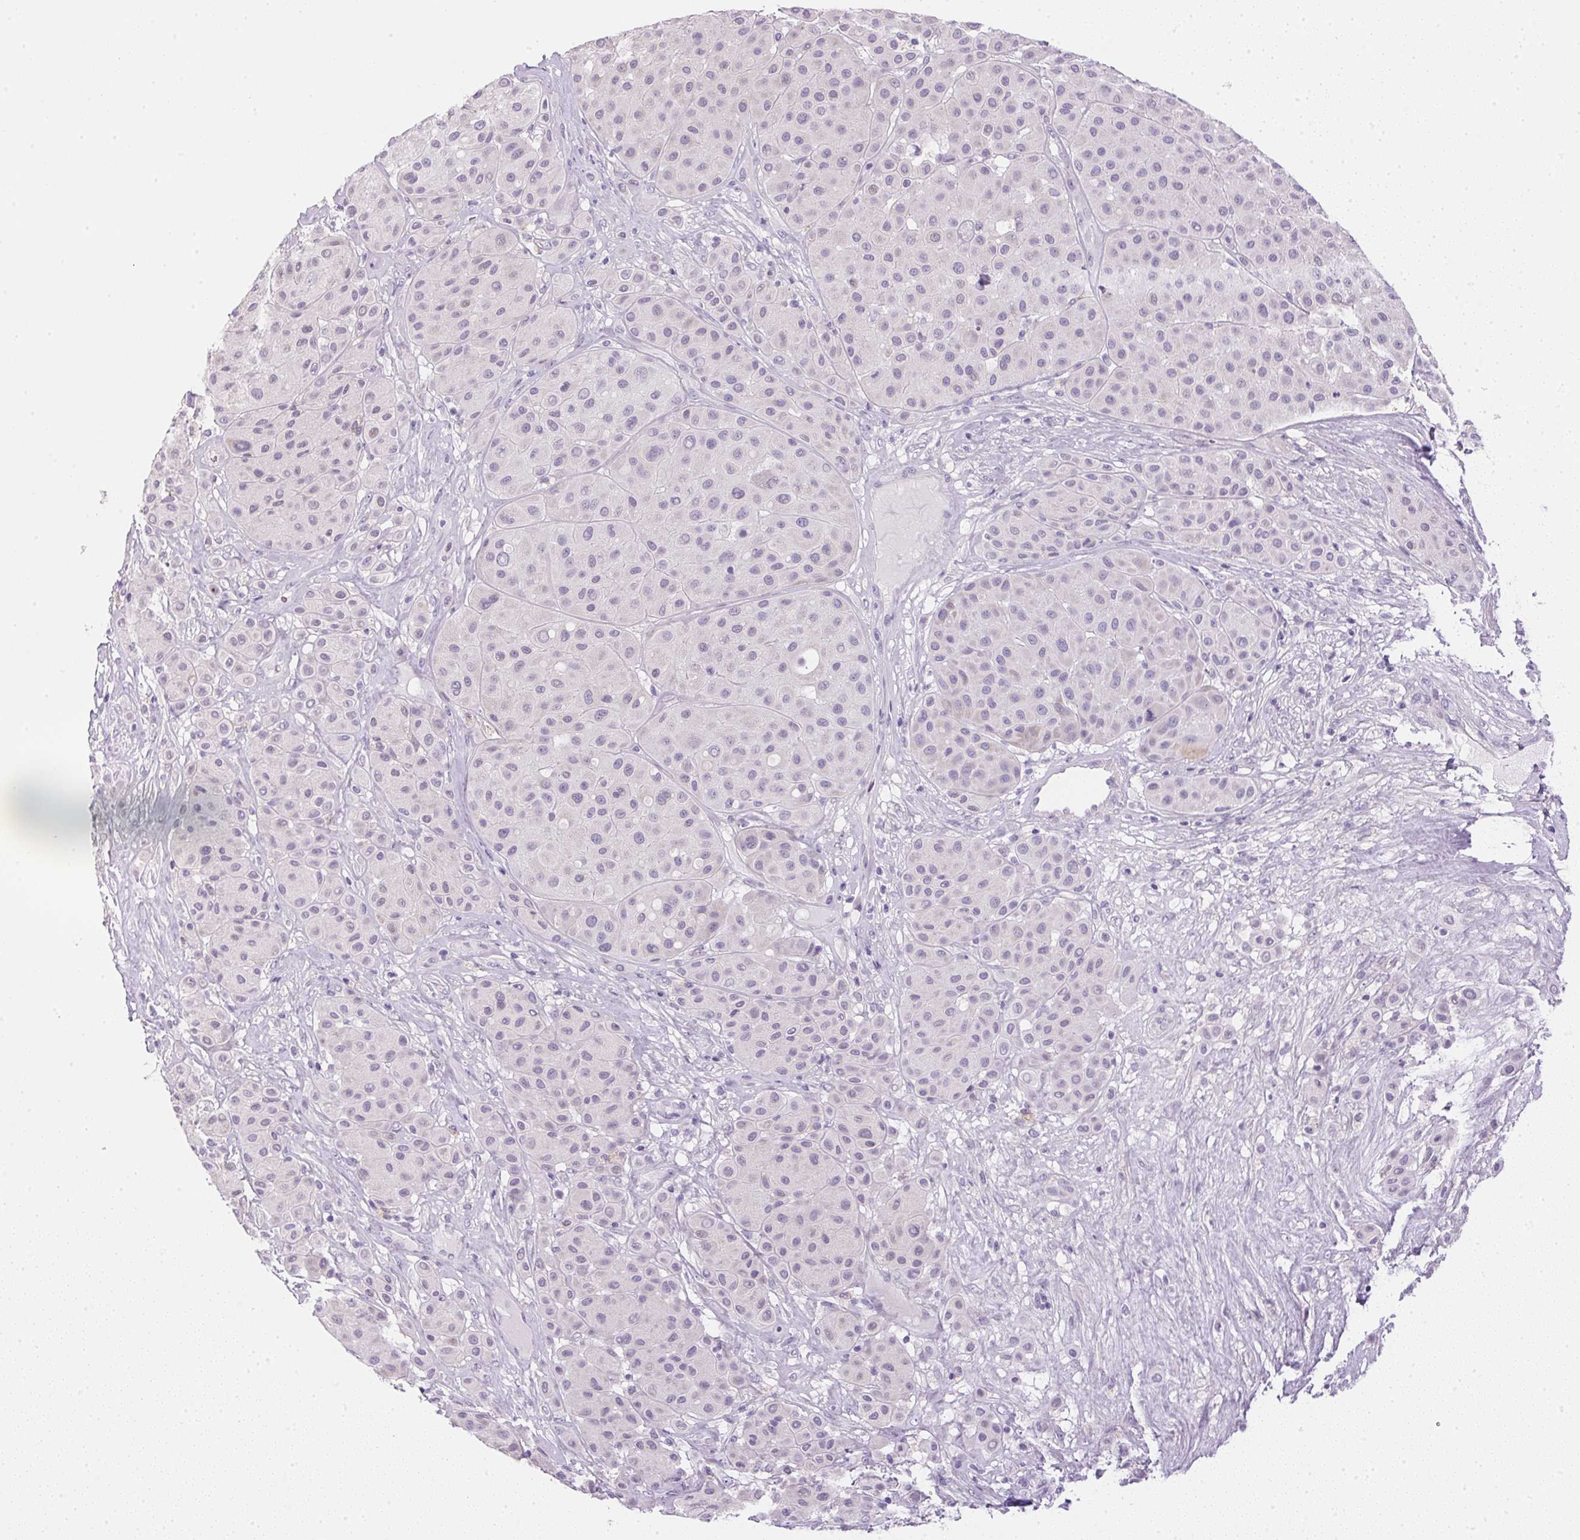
{"staining": {"intensity": "negative", "quantity": "none", "location": "none"}, "tissue": "melanoma", "cell_type": "Tumor cells", "image_type": "cancer", "snomed": [{"axis": "morphology", "description": "Malignant melanoma, Metastatic site"}, {"axis": "topography", "description": "Smooth muscle"}], "caption": "This histopathology image is of melanoma stained with IHC to label a protein in brown with the nuclei are counter-stained blue. There is no positivity in tumor cells.", "gene": "CTRL", "patient": {"sex": "male", "age": 41}}